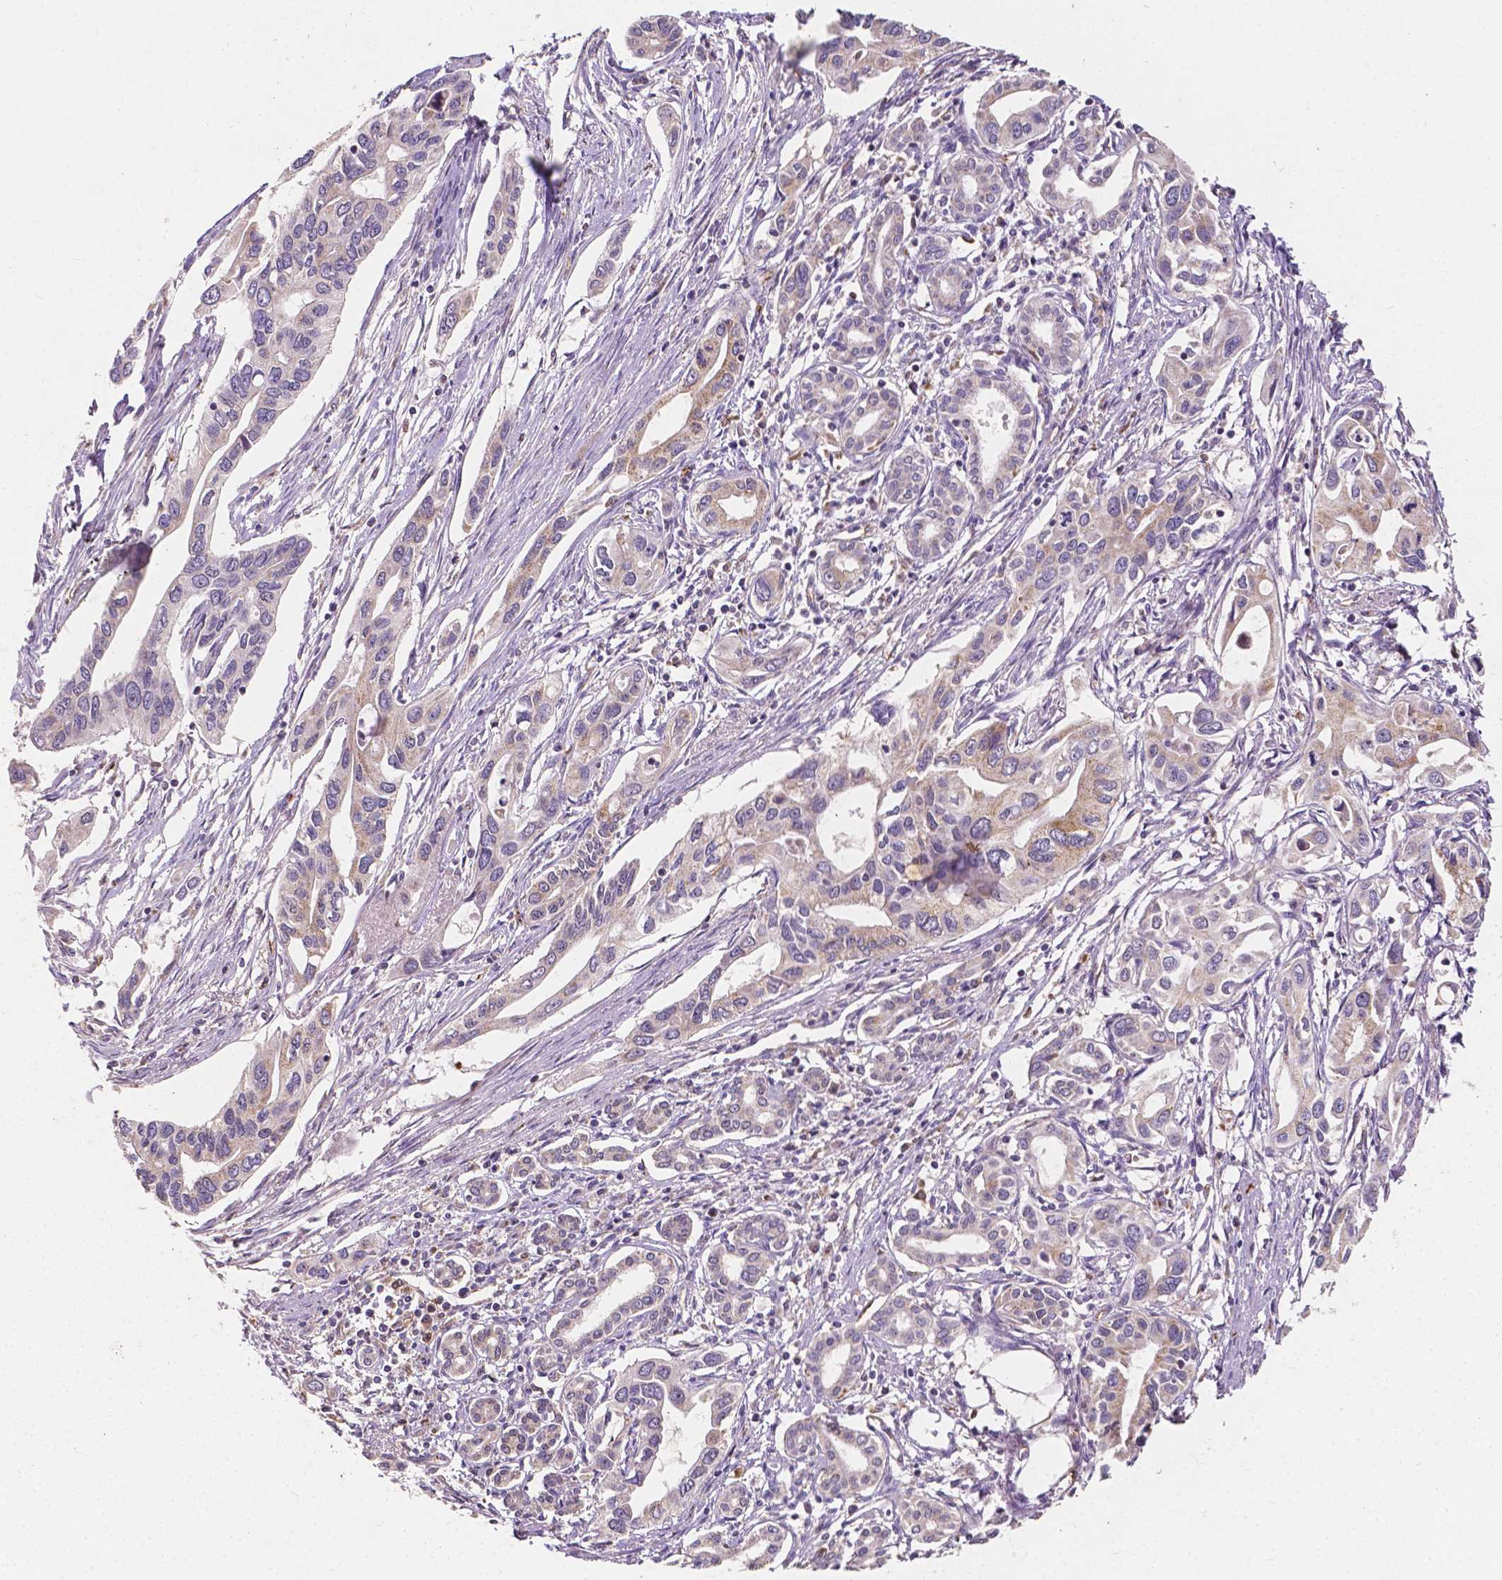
{"staining": {"intensity": "weak", "quantity": "<25%", "location": "cytoplasmic/membranous"}, "tissue": "pancreatic cancer", "cell_type": "Tumor cells", "image_type": "cancer", "snomed": [{"axis": "morphology", "description": "Adenocarcinoma, NOS"}, {"axis": "topography", "description": "Pancreas"}], "caption": "The immunohistochemistry (IHC) histopathology image has no significant staining in tumor cells of pancreatic adenocarcinoma tissue. (DAB IHC visualized using brightfield microscopy, high magnification).", "gene": "SLC22A4", "patient": {"sex": "male", "age": 60}}